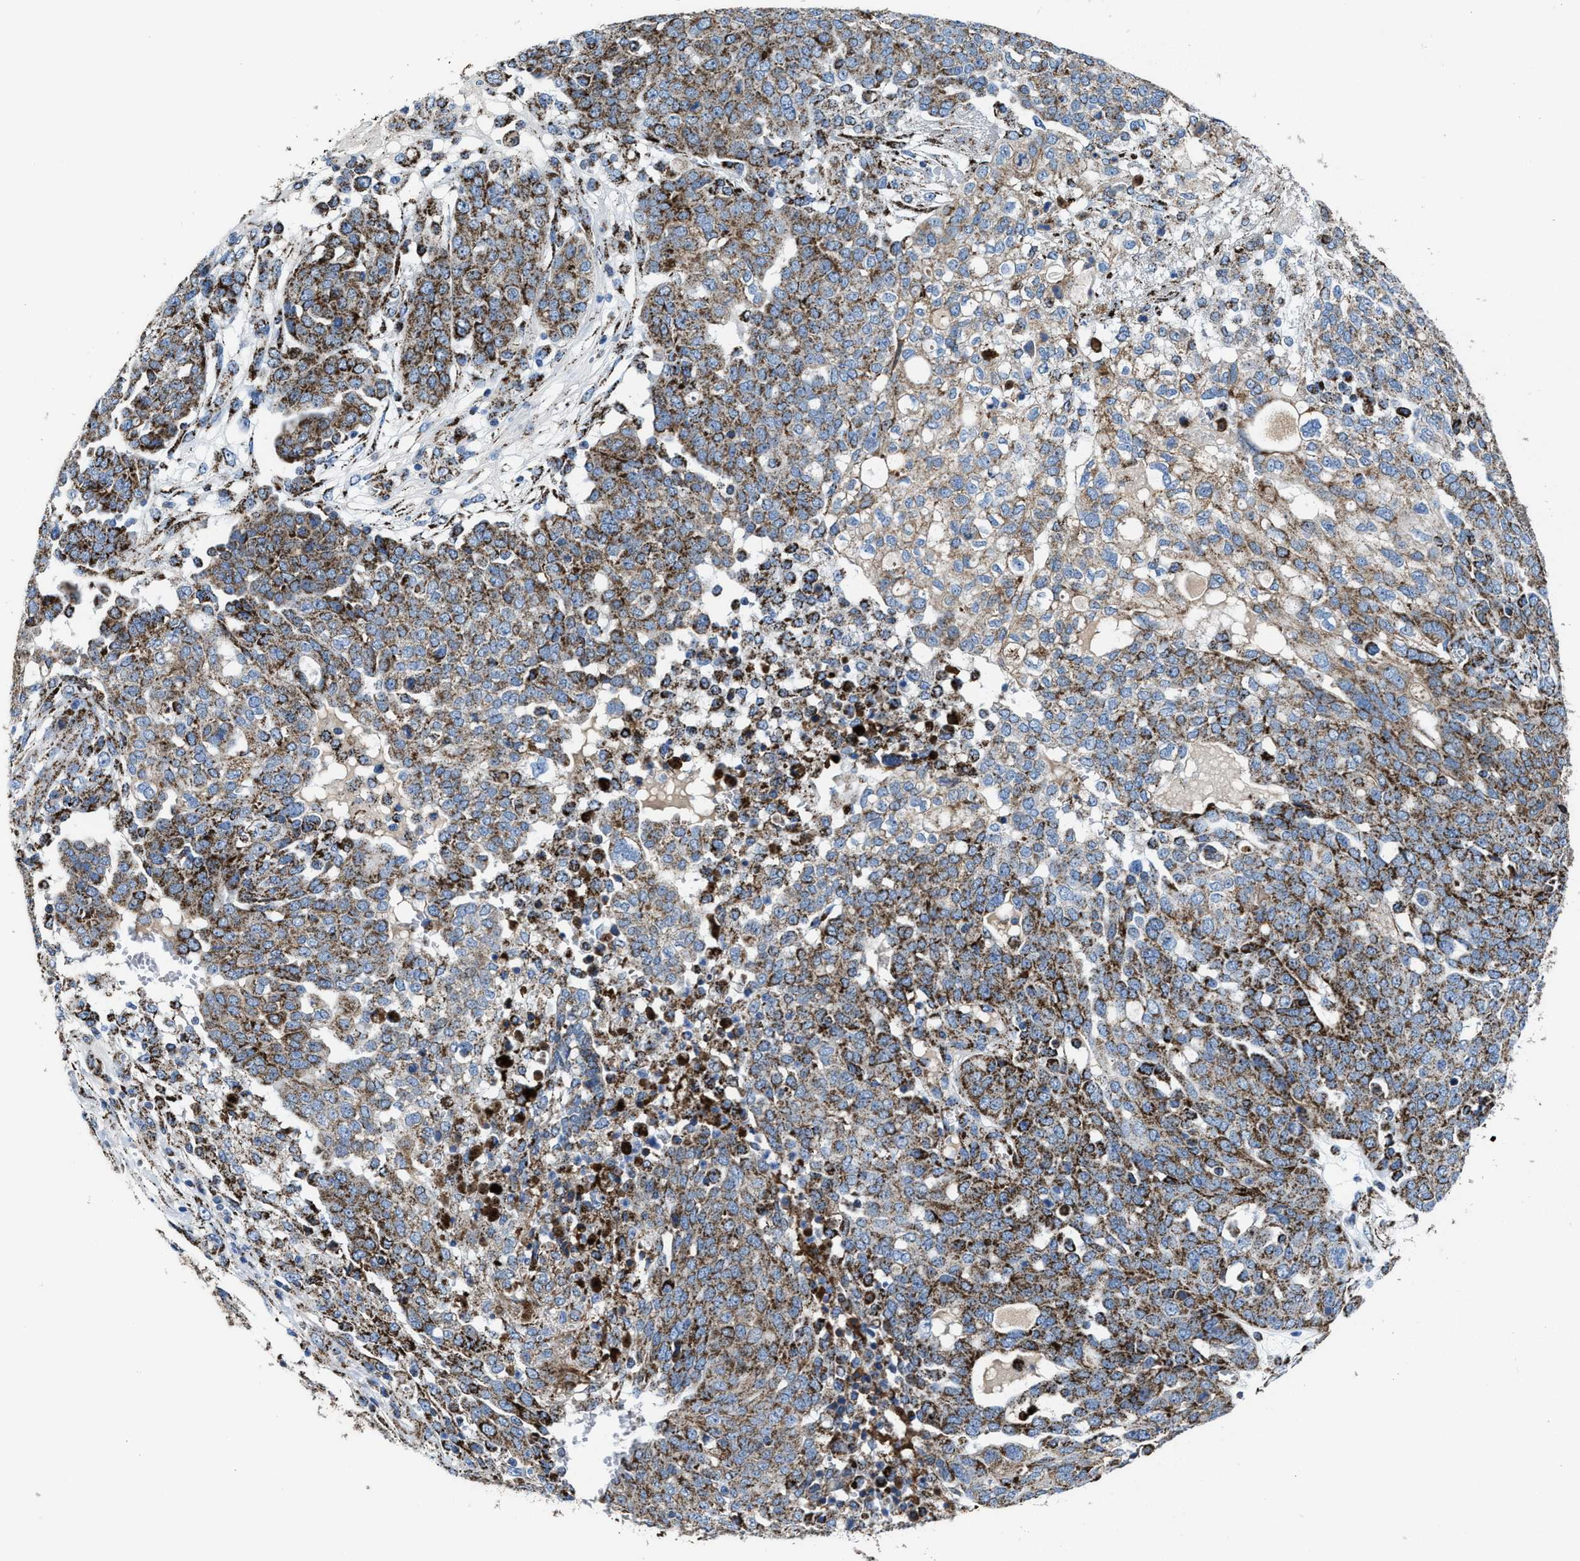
{"staining": {"intensity": "moderate", "quantity": "25%-75%", "location": "cytoplasmic/membranous"}, "tissue": "ovarian cancer", "cell_type": "Tumor cells", "image_type": "cancer", "snomed": [{"axis": "morphology", "description": "Cystadenocarcinoma, serous, NOS"}, {"axis": "topography", "description": "Soft tissue"}, {"axis": "topography", "description": "Ovary"}], "caption": "About 25%-75% of tumor cells in serous cystadenocarcinoma (ovarian) display moderate cytoplasmic/membranous protein positivity as visualized by brown immunohistochemical staining.", "gene": "ALDH1B1", "patient": {"sex": "female", "age": 57}}